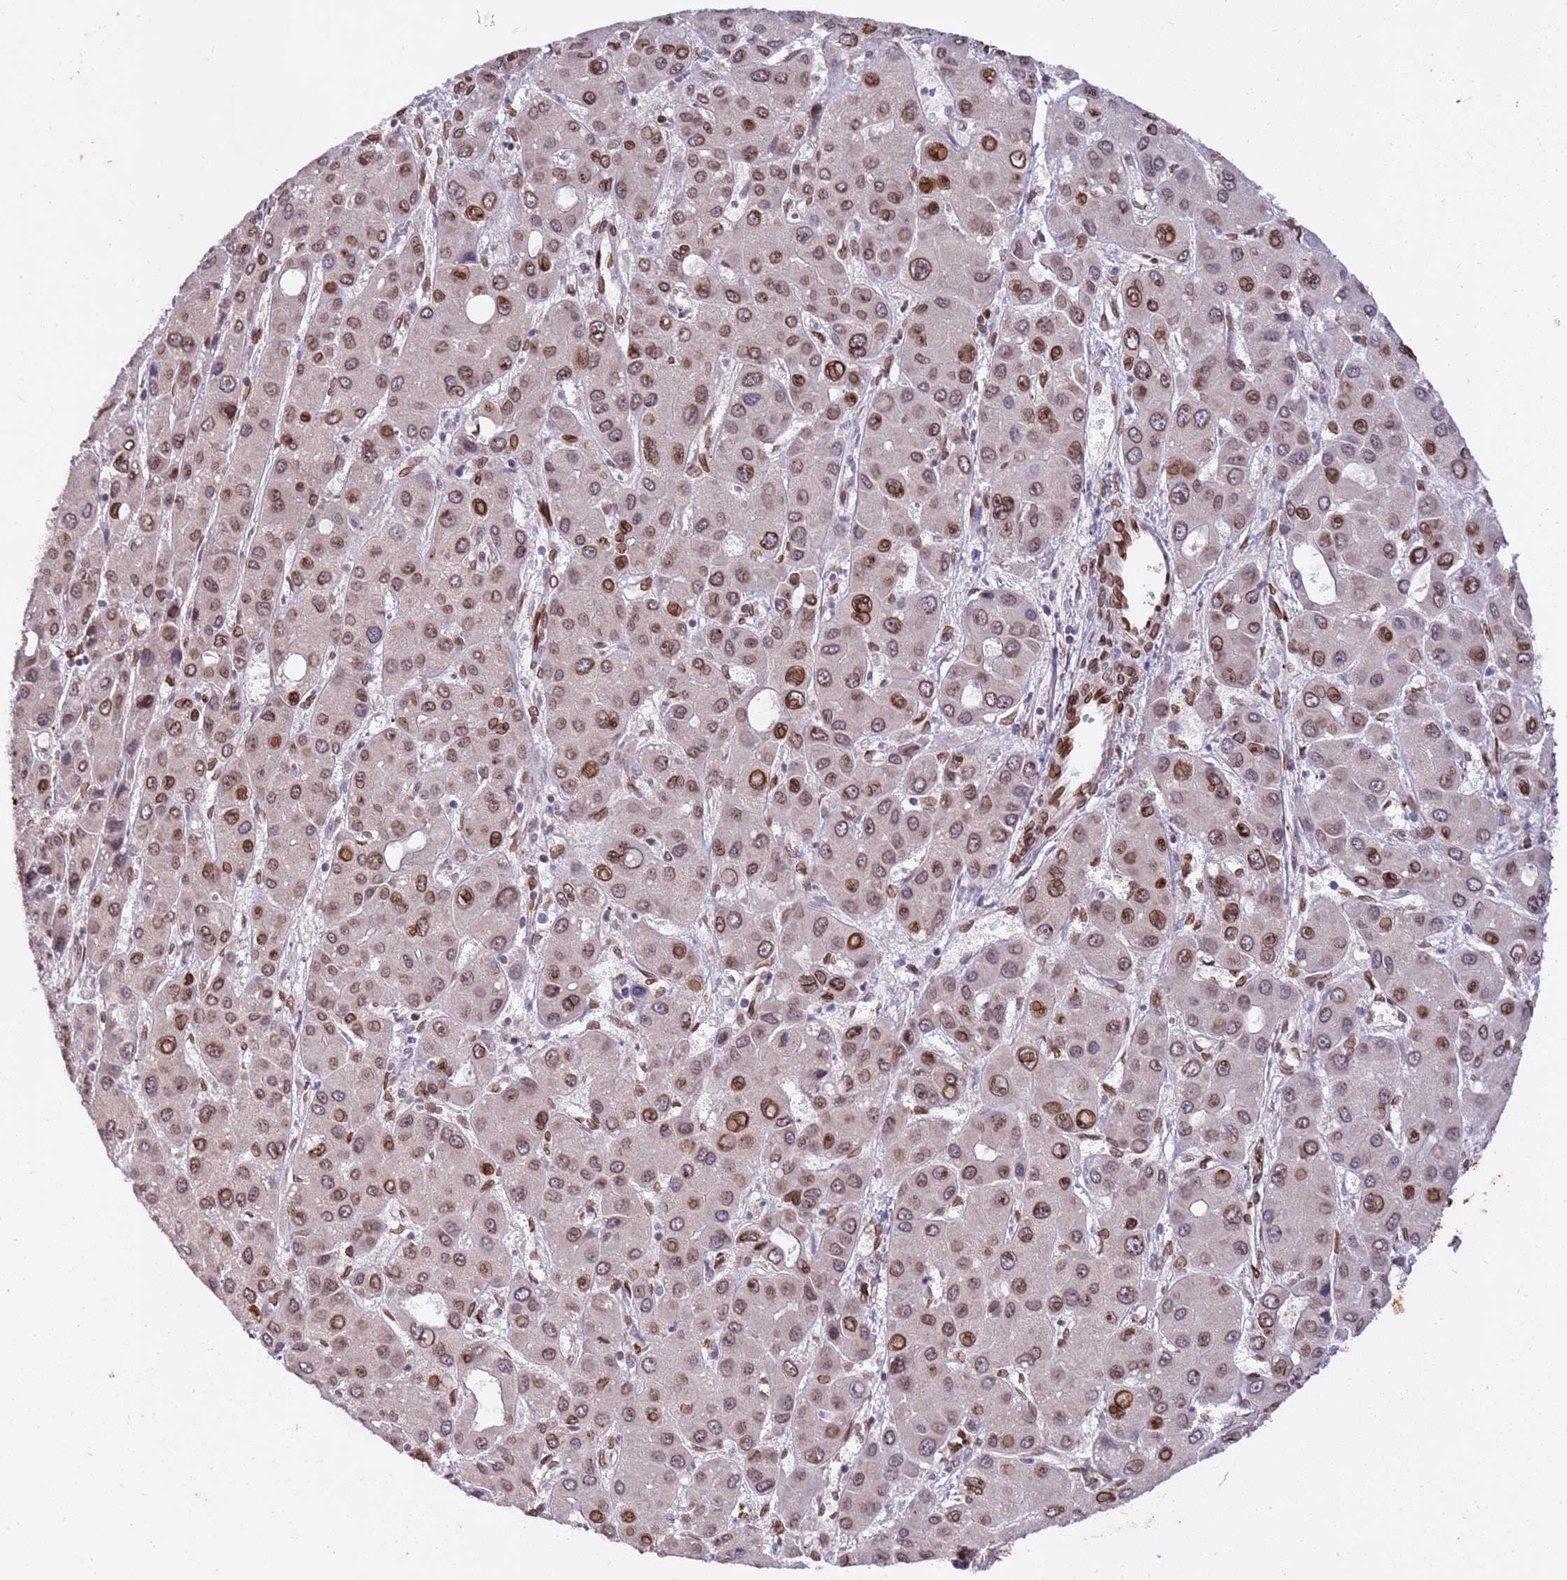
{"staining": {"intensity": "moderate", "quantity": ">75%", "location": "cytoplasmic/membranous,nuclear"}, "tissue": "liver cancer", "cell_type": "Tumor cells", "image_type": "cancer", "snomed": [{"axis": "morphology", "description": "Carcinoma, Hepatocellular, NOS"}, {"axis": "topography", "description": "Liver"}], "caption": "A histopathology image of human liver cancer (hepatocellular carcinoma) stained for a protein reveals moderate cytoplasmic/membranous and nuclear brown staining in tumor cells. The protein is stained brown, and the nuclei are stained in blue (DAB IHC with brightfield microscopy, high magnification).", "gene": "GPR135", "patient": {"sex": "male", "age": 55}}